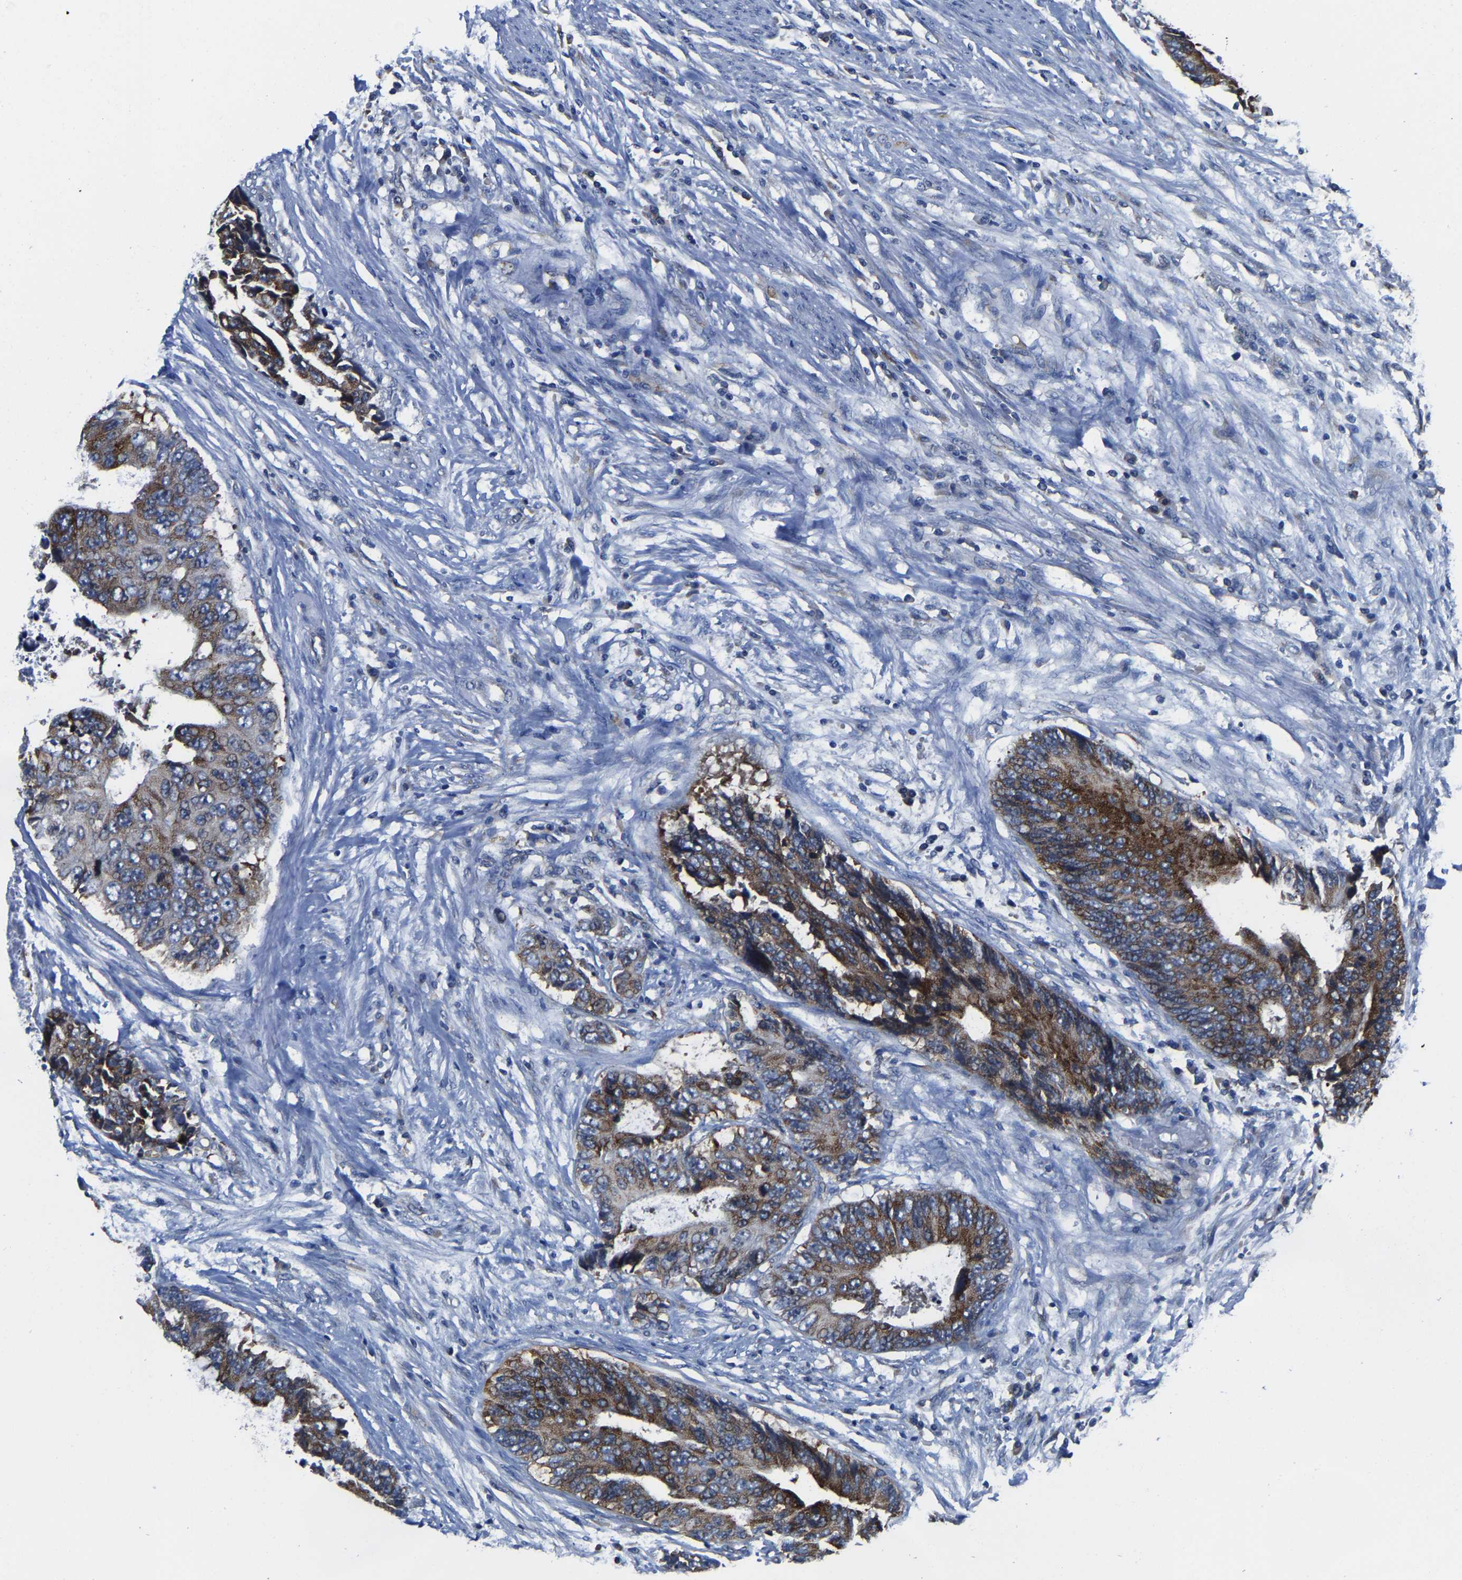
{"staining": {"intensity": "moderate", "quantity": ">75%", "location": "cytoplasmic/membranous"}, "tissue": "colorectal cancer", "cell_type": "Tumor cells", "image_type": "cancer", "snomed": [{"axis": "morphology", "description": "Adenocarcinoma, NOS"}, {"axis": "topography", "description": "Rectum"}], "caption": "This micrograph exhibits immunohistochemistry (IHC) staining of colorectal adenocarcinoma, with medium moderate cytoplasmic/membranous staining in about >75% of tumor cells.", "gene": "G3BP2", "patient": {"sex": "male", "age": 84}}